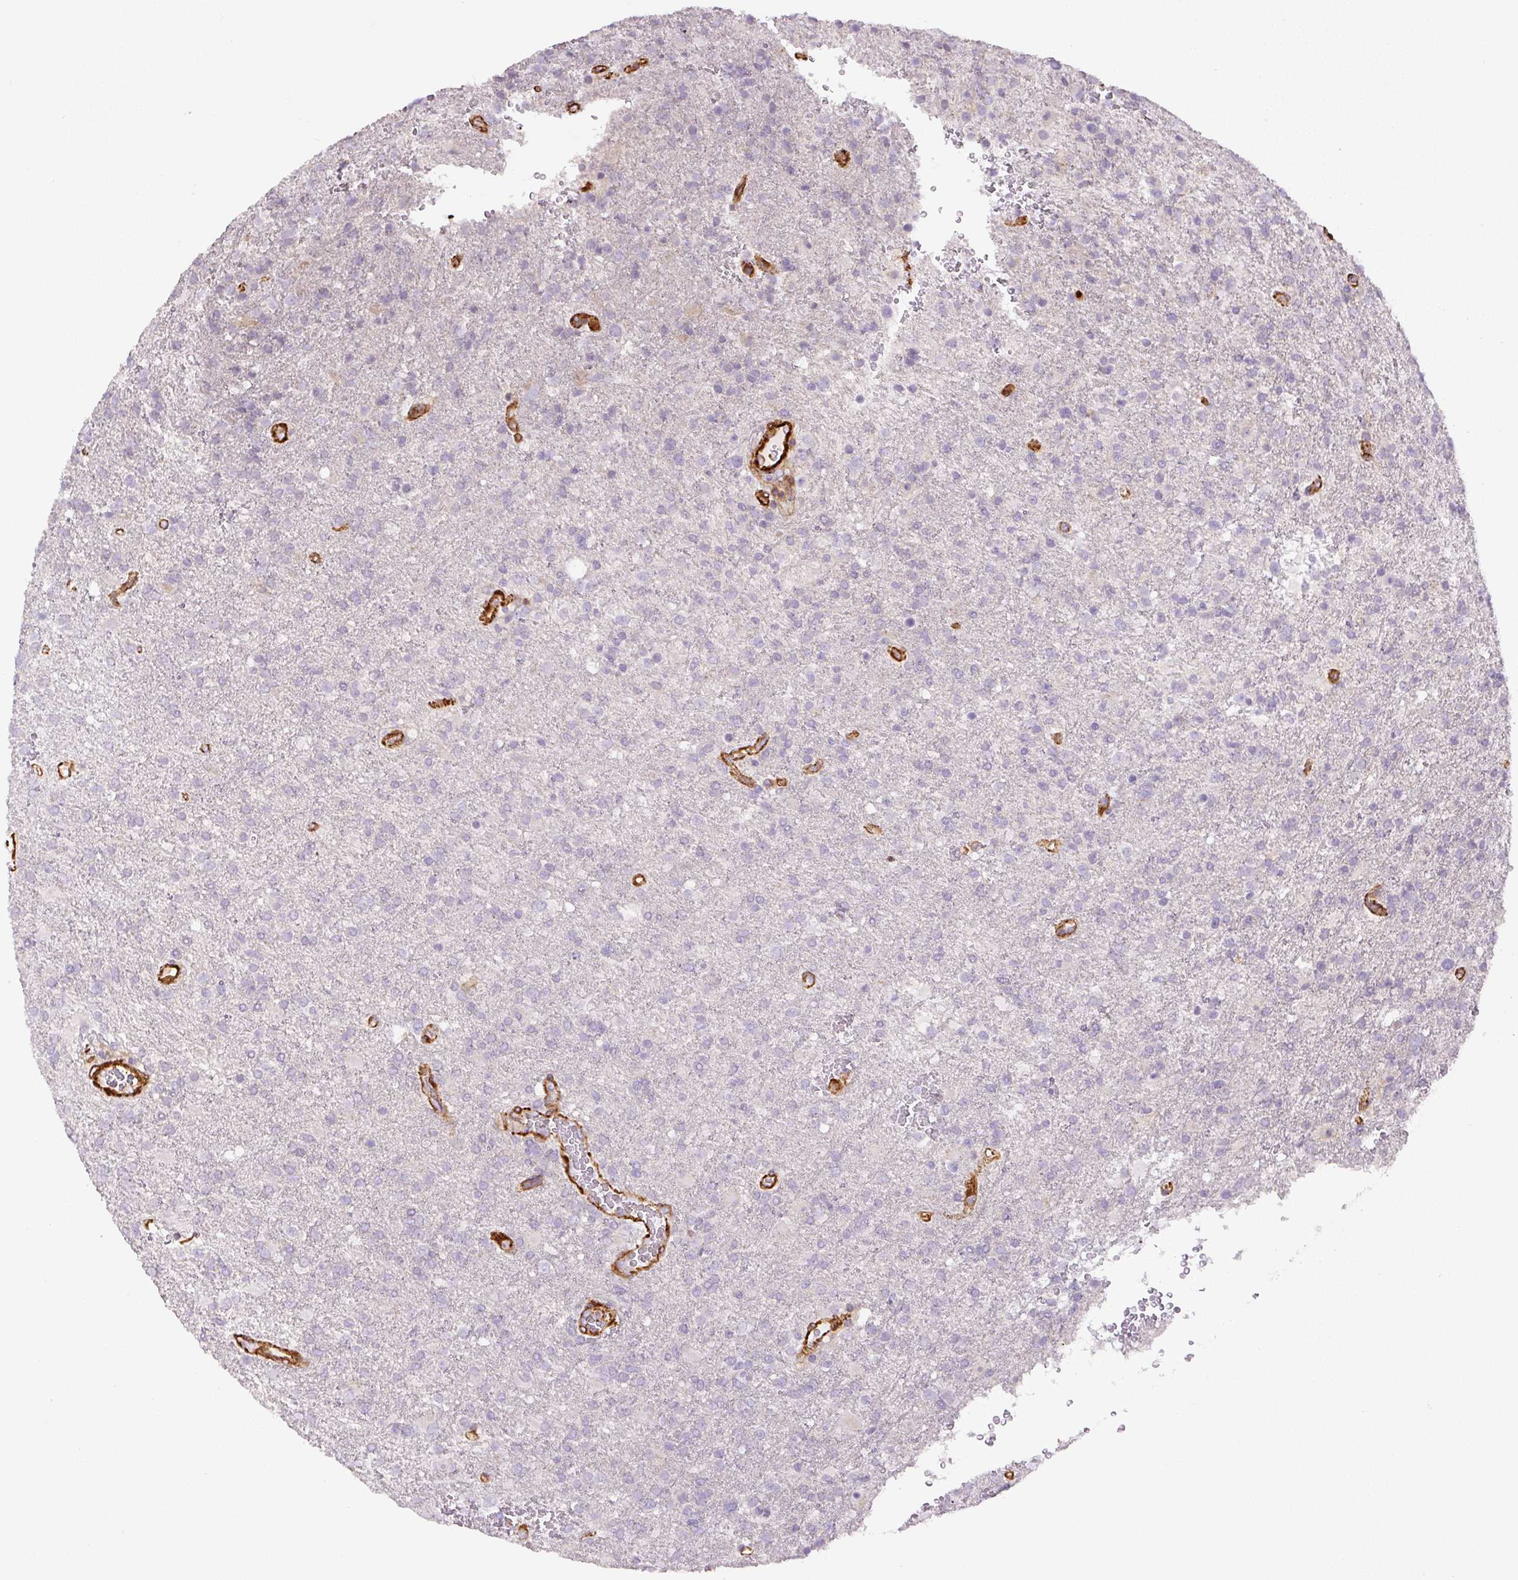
{"staining": {"intensity": "negative", "quantity": "none", "location": "none"}, "tissue": "glioma", "cell_type": "Tumor cells", "image_type": "cancer", "snomed": [{"axis": "morphology", "description": "Glioma, malignant, High grade"}, {"axis": "topography", "description": "Brain"}], "caption": "IHC micrograph of neoplastic tissue: human glioma stained with DAB demonstrates no significant protein expression in tumor cells.", "gene": "MYL12A", "patient": {"sex": "female", "age": 74}}